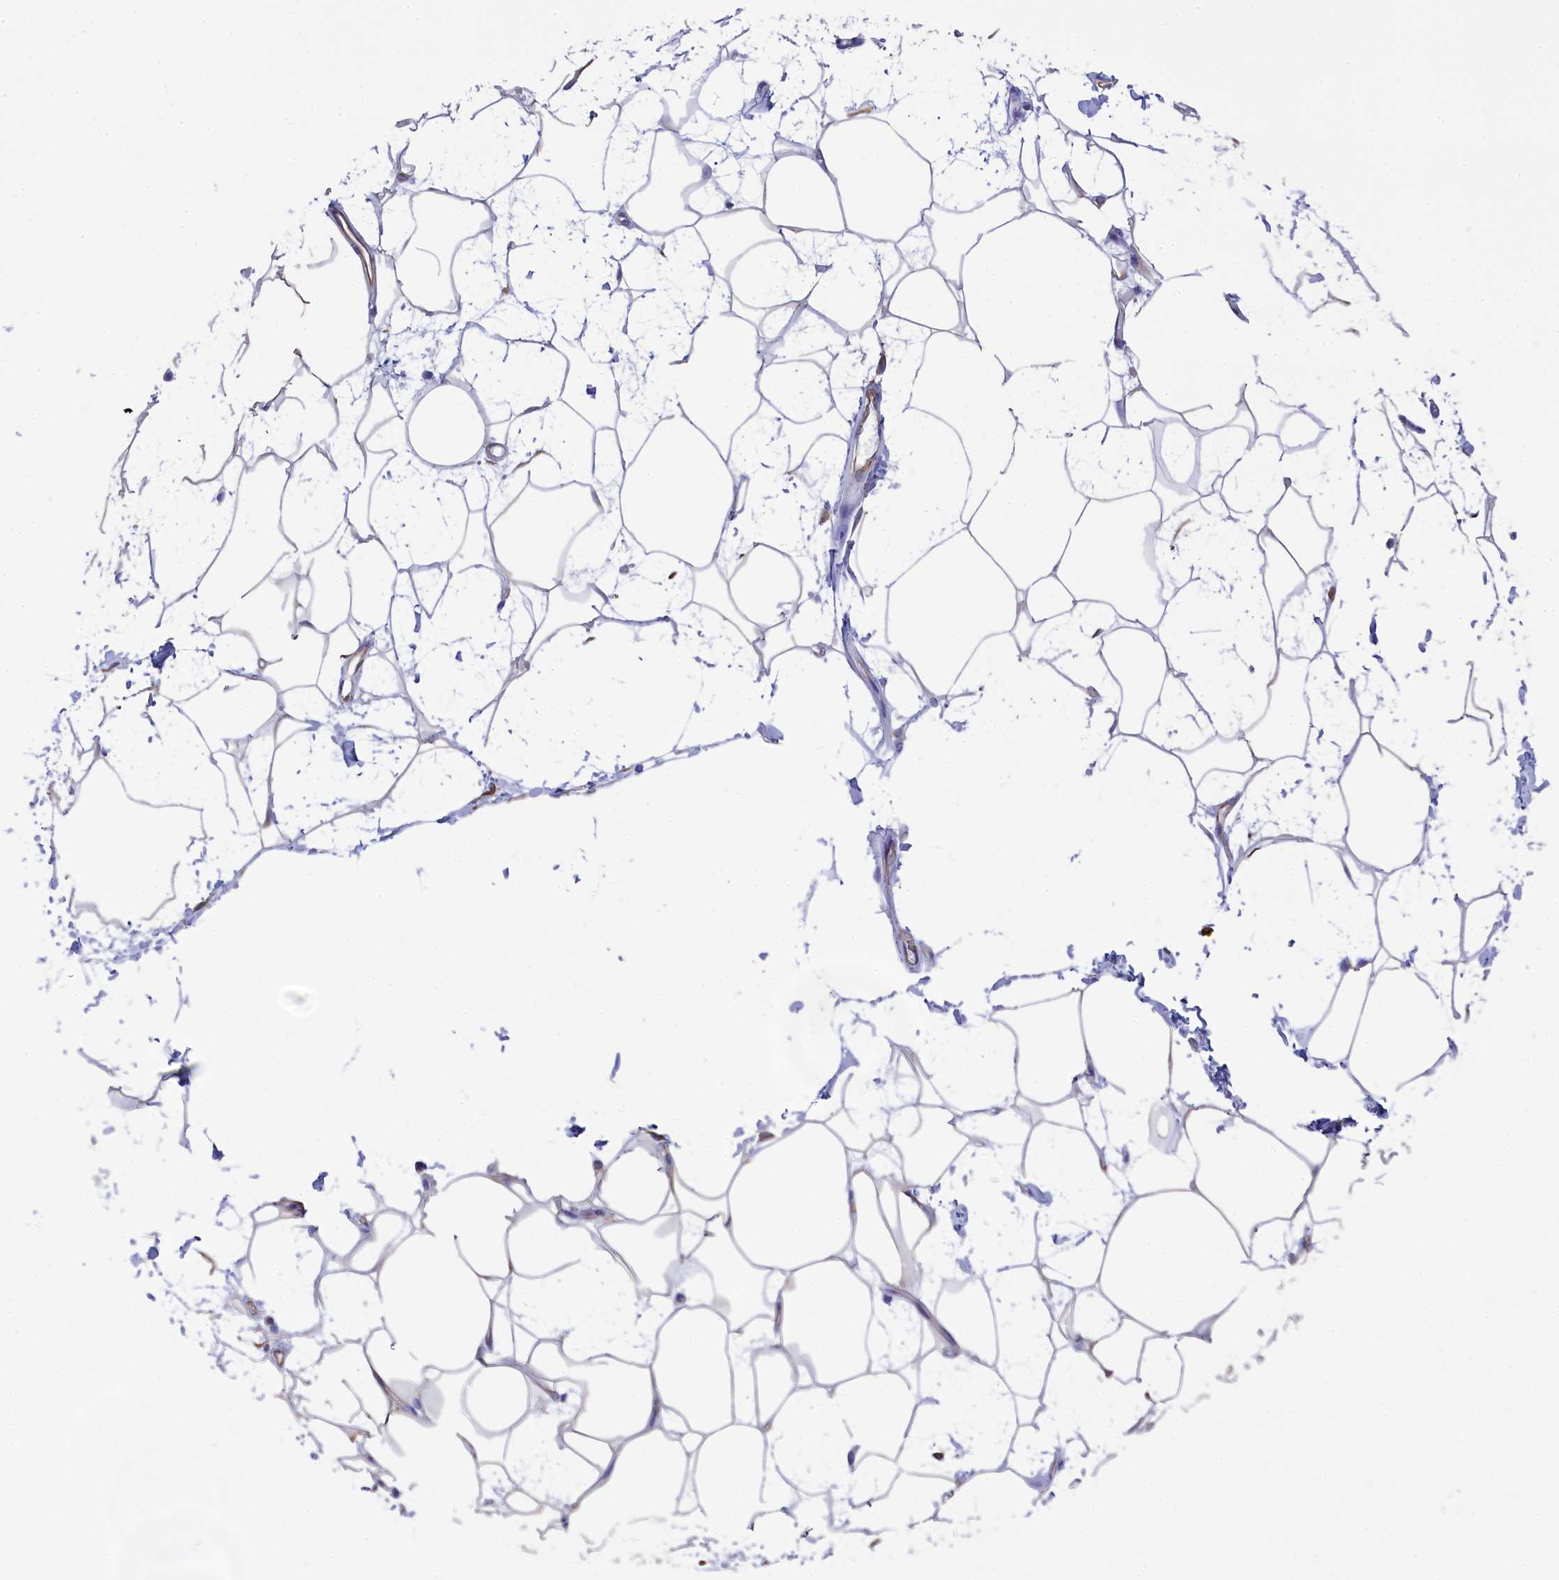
{"staining": {"intensity": "negative", "quantity": "none", "location": "none"}, "tissue": "adipose tissue", "cell_type": "Adipocytes", "image_type": "normal", "snomed": [{"axis": "morphology", "description": "Normal tissue, NOS"}, {"axis": "morphology", "description": "Adenocarcinoma, NOS"}, {"axis": "topography", "description": "Rectum"}, {"axis": "topography", "description": "Vagina"}, {"axis": "topography", "description": "Peripheral nerve tissue"}], "caption": "An immunohistochemistry image of normal adipose tissue is shown. There is no staining in adipocytes of adipose tissue.", "gene": "TACSTD2", "patient": {"sex": "female", "age": 71}}